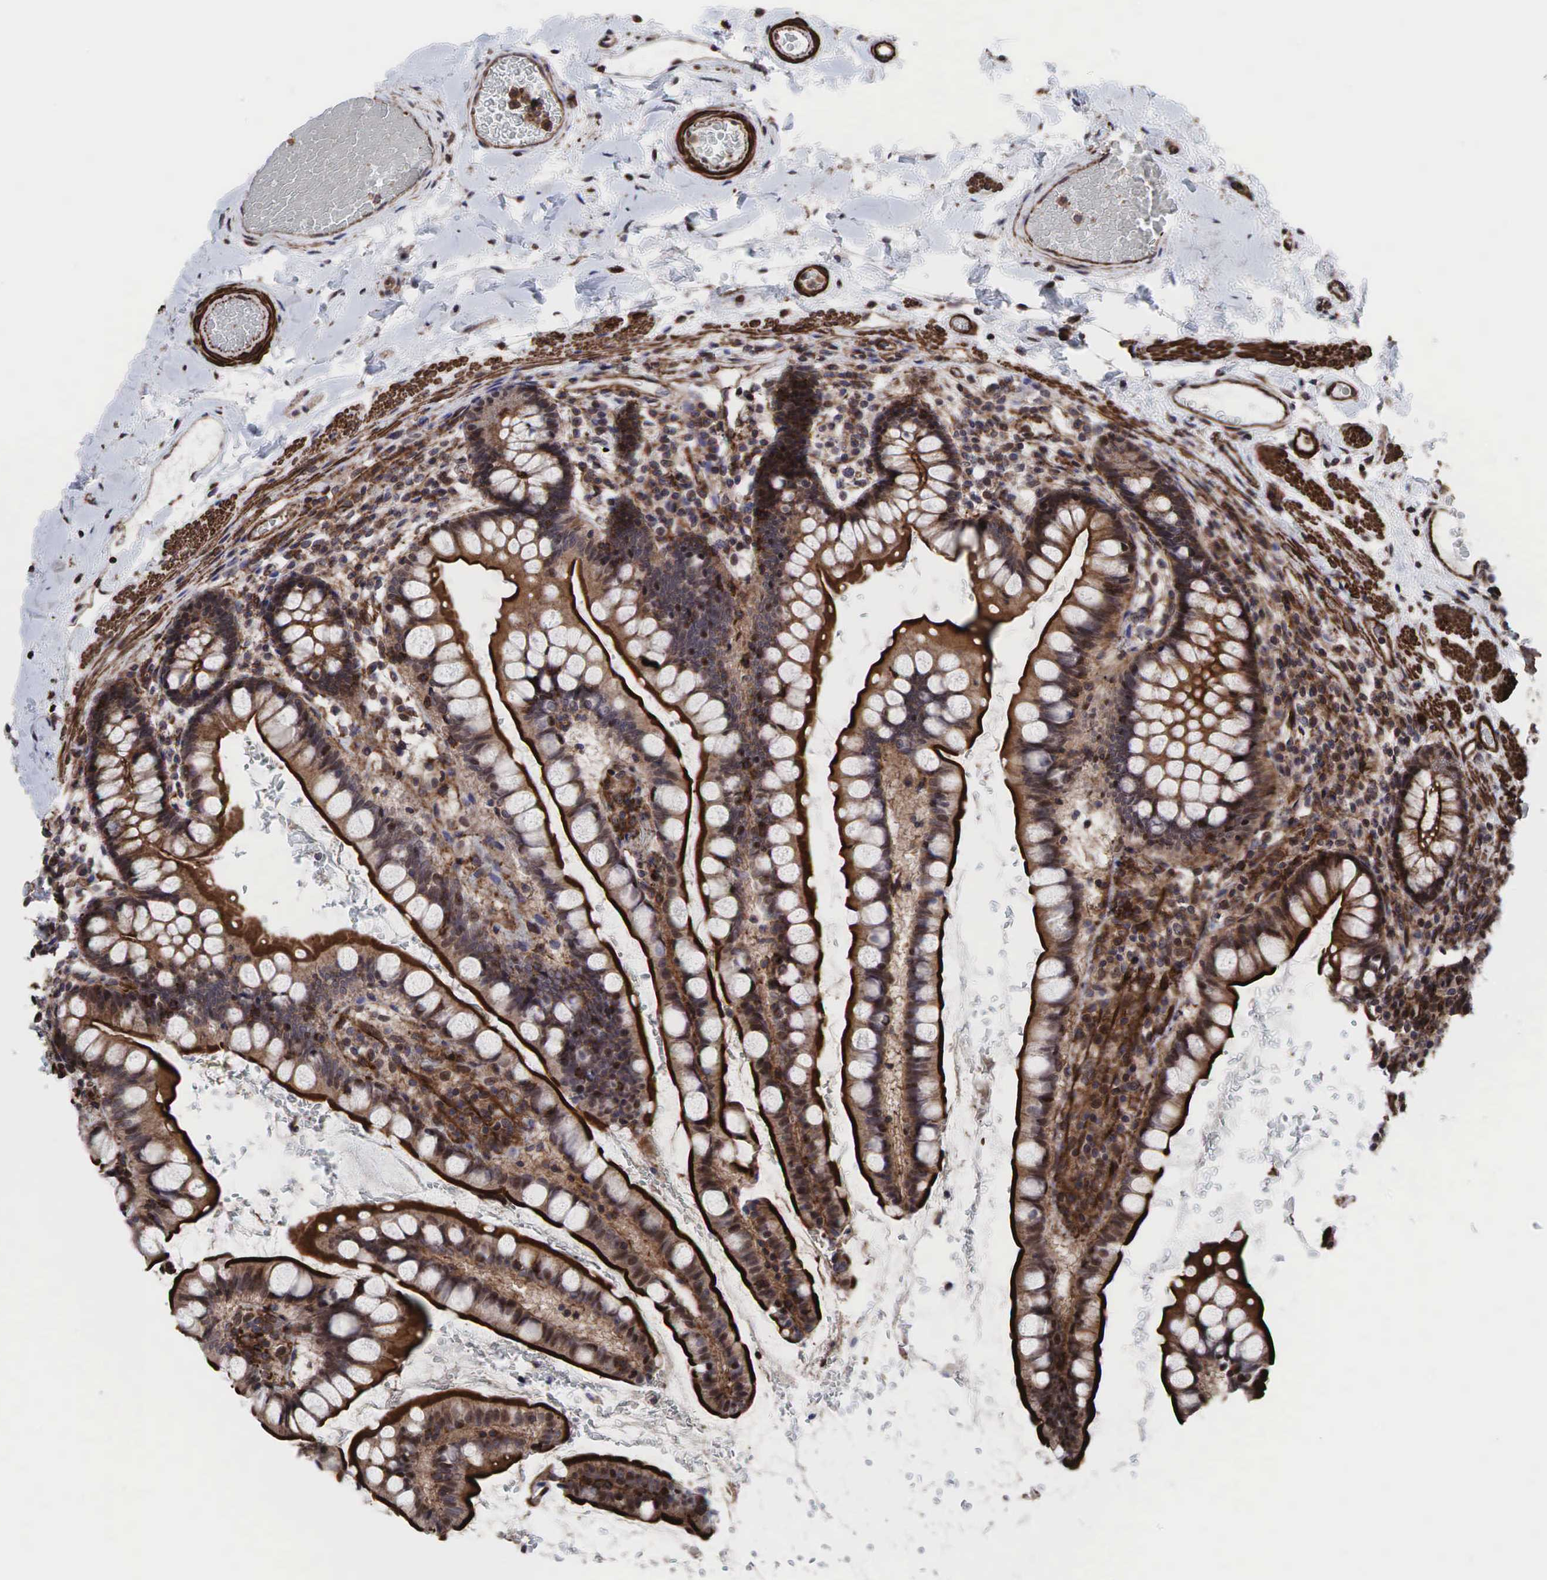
{"staining": {"intensity": "strong", "quantity": ">75%", "location": "nuclear"}, "tissue": "colon", "cell_type": "Endothelial cells", "image_type": "normal", "snomed": [{"axis": "morphology", "description": "Normal tissue, NOS"}, {"axis": "topography", "description": "Colon"}], "caption": "Strong nuclear positivity for a protein is identified in approximately >75% of endothelial cells of benign colon using immunohistochemistry (IHC).", "gene": "GPRASP1", "patient": {"sex": "male", "age": 54}}